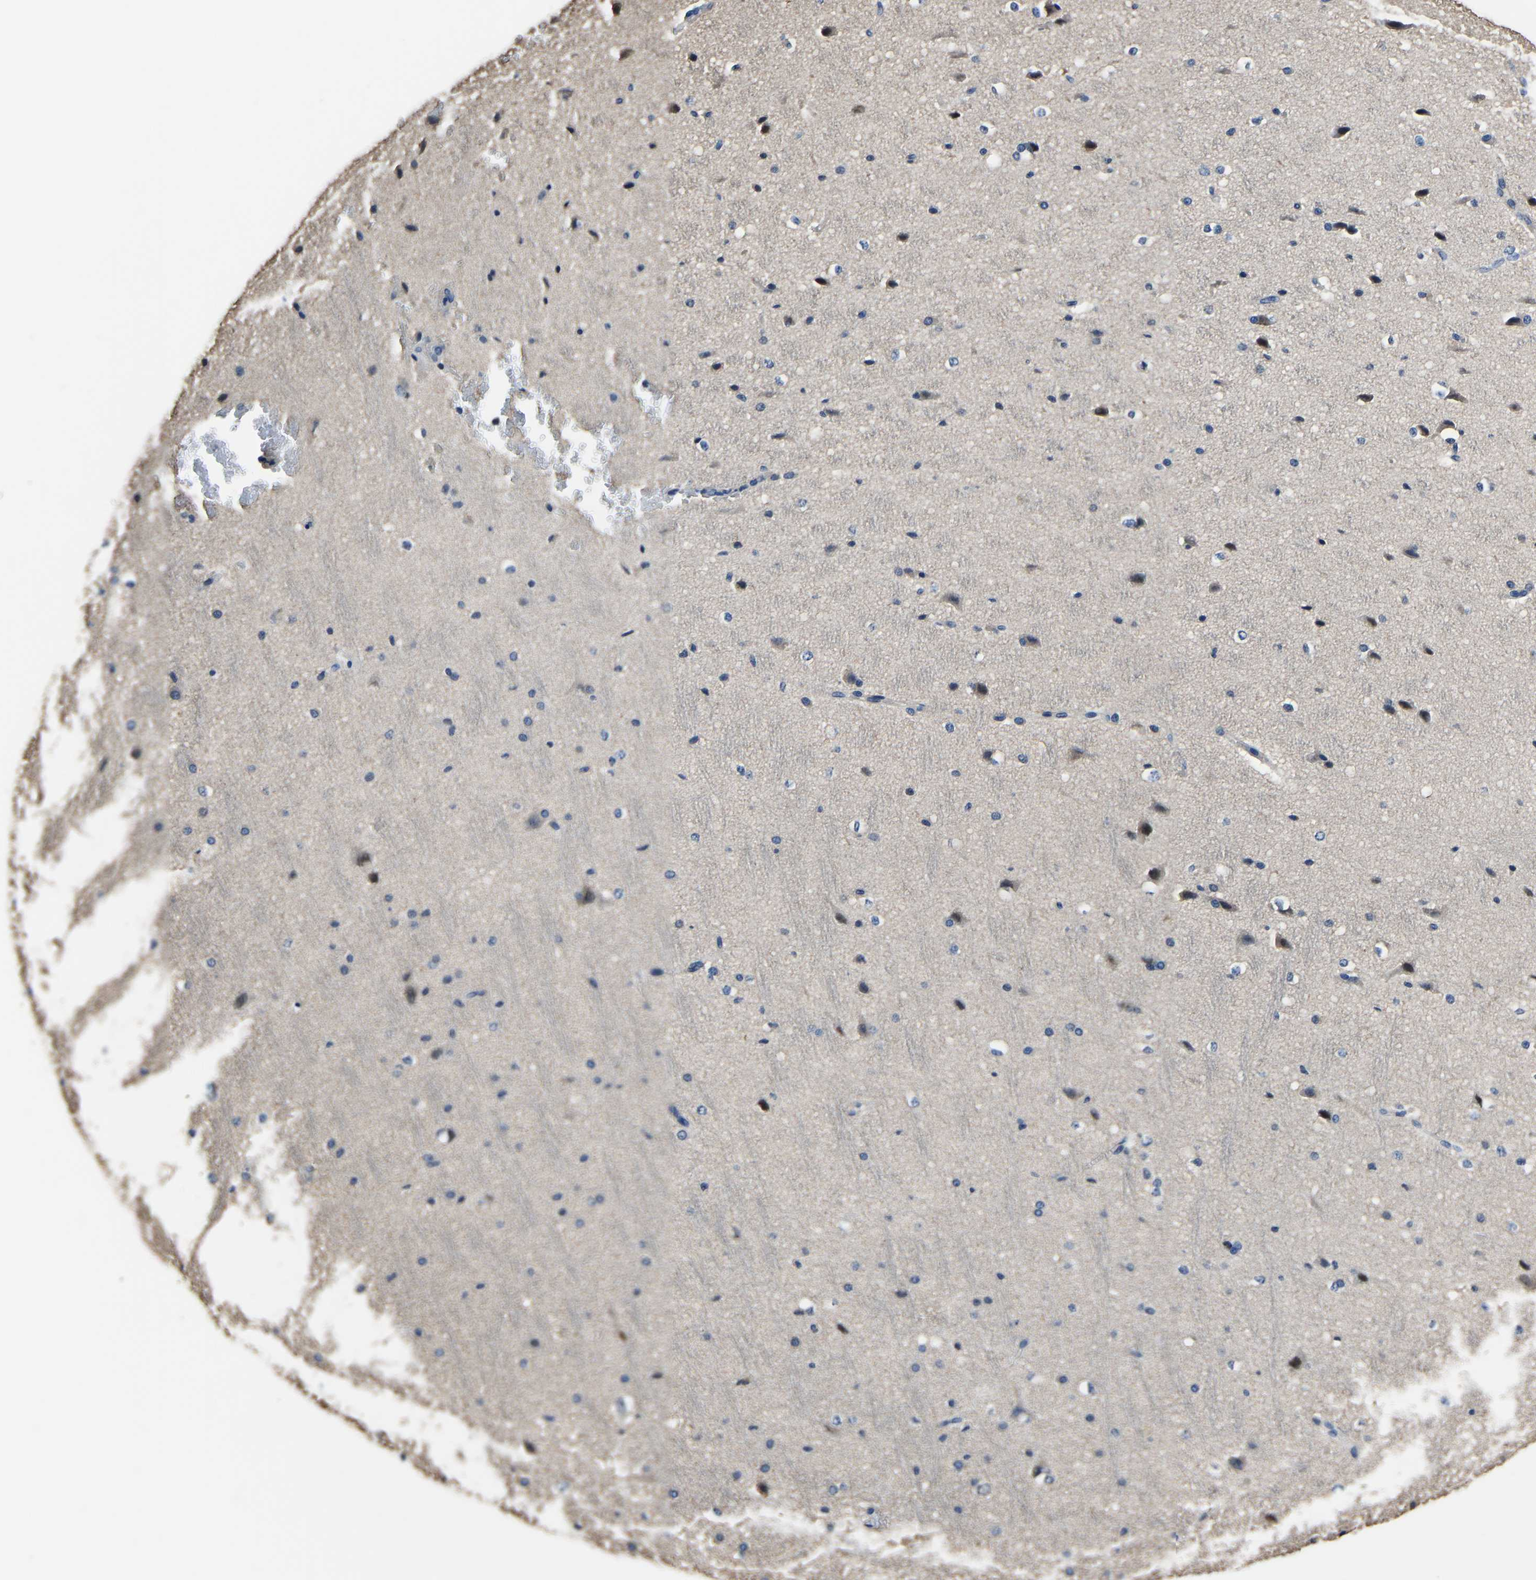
{"staining": {"intensity": "weak", "quantity": ">75%", "location": "cytoplasmic/membranous"}, "tissue": "cerebral cortex", "cell_type": "Endothelial cells", "image_type": "normal", "snomed": [{"axis": "morphology", "description": "Normal tissue, NOS"}, {"axis": "morphology", "description": "Developmental malformation"}, {"axis": "topography", "description": "Cerebral cortex"}], "caption": "A high-resolution micrograph shows immunohistochemistry (IHC) staining of unremarkable cerebral cortex, which demonstrates weak cytoplasmic/membranous expression in approximately >75% of endothelial cells.", "gene": "STRBP", "patient": {"sex": "female", "age": 30}}